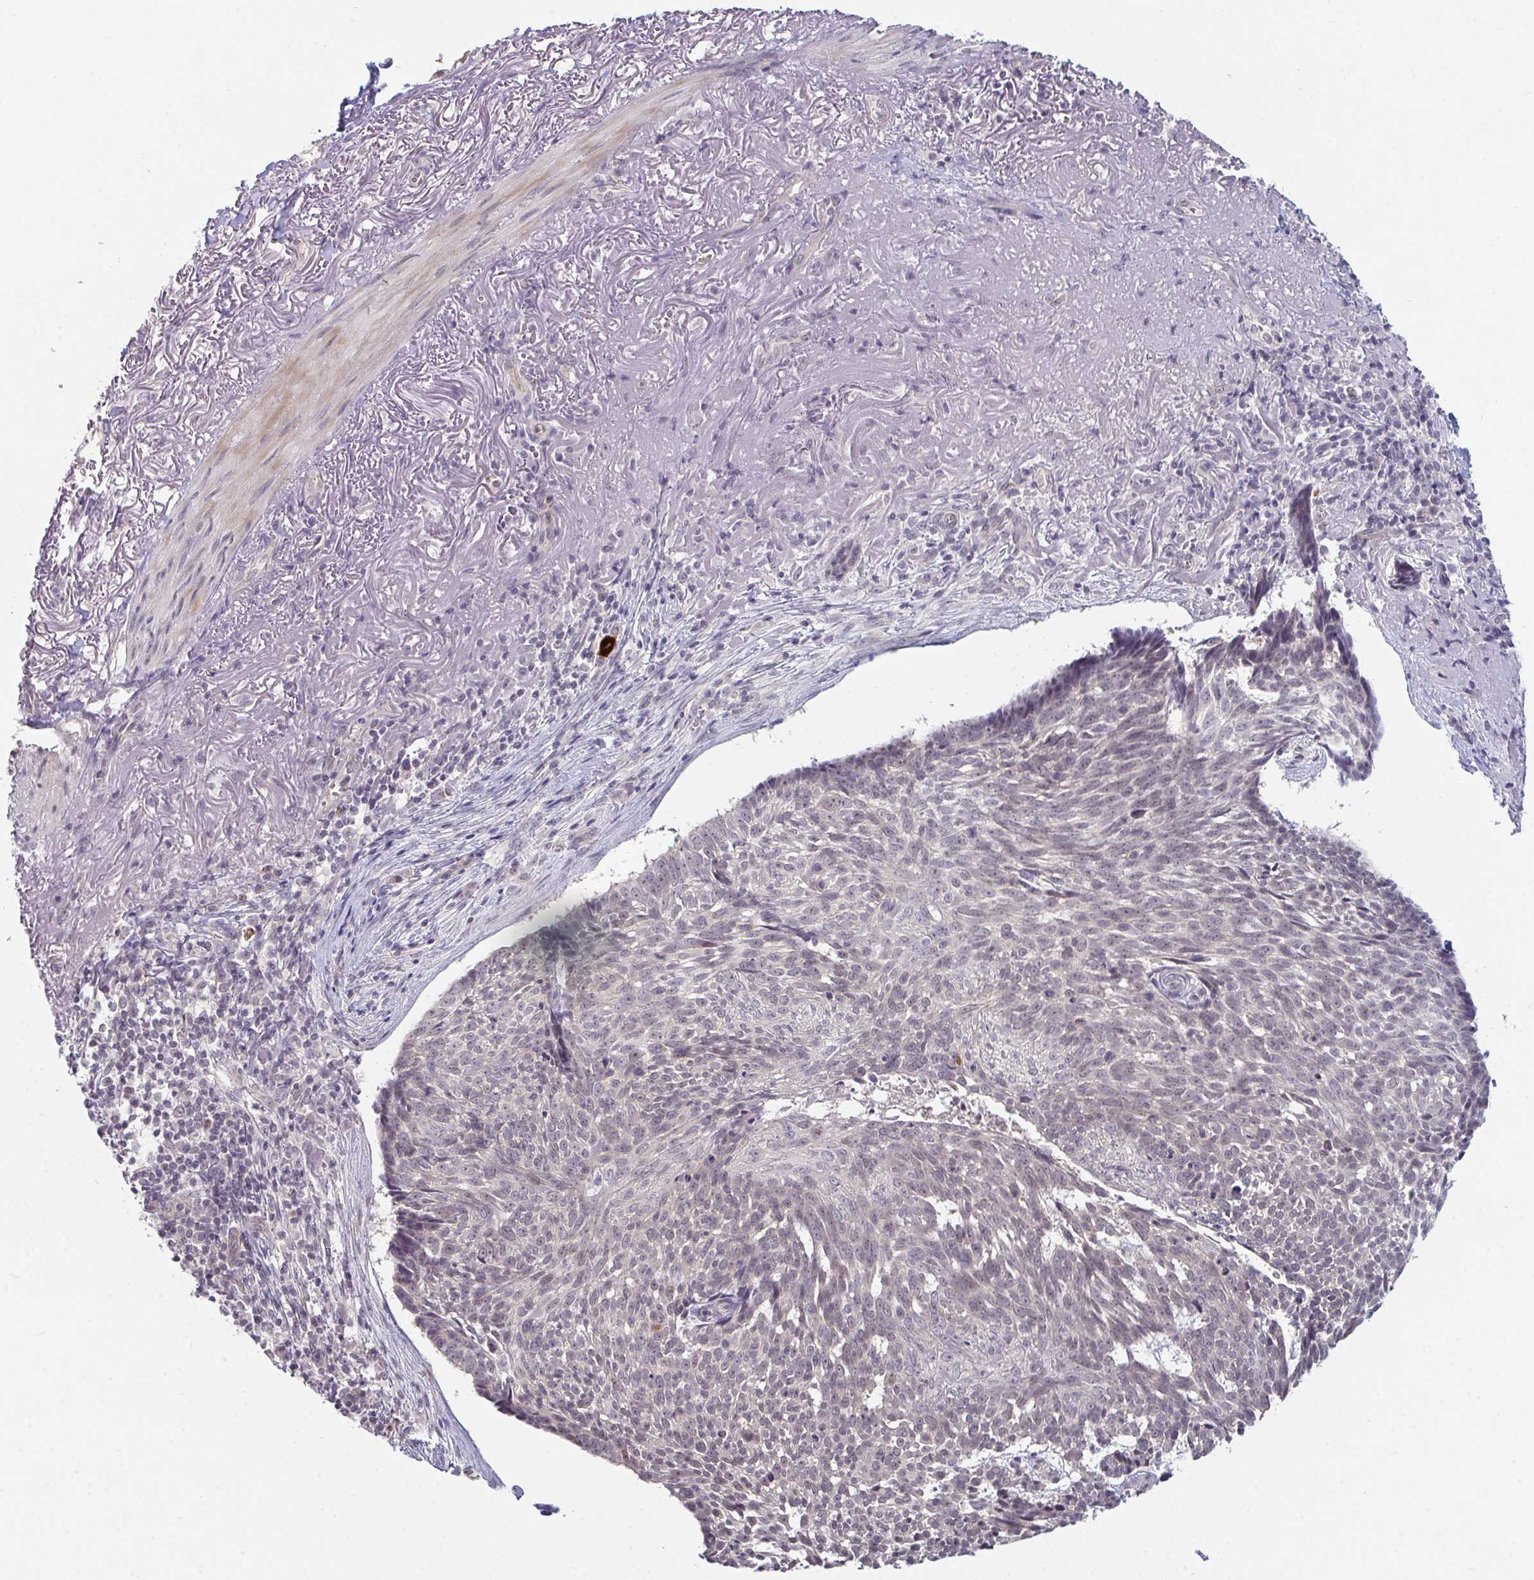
{"staining": {"intensity": "negative", "quantity": "none", "location": "none"}, "tissue": "skin cancer", "cell_type": "Tumor cells", "image_type": "cancer", "snomed": [{"axis": "morphology", "description": "Basal cell carcinoma"}, {"axis": "topography", "description": "Skin"}, {"axis": "topography", "description": "Skin of face"}], "caption": "Immunohistochemical staining of skin cancer (basal cell carcinoma) demonstrates no significant expression in tumor cells. The staining was performed using DAB to visualize the protein expression in brown, while the nuclei were stained in blue with hematoxylin (Magnification: 20x).", "gene": "ZNF214", "patient": {"sex": "female", "age": 95}}